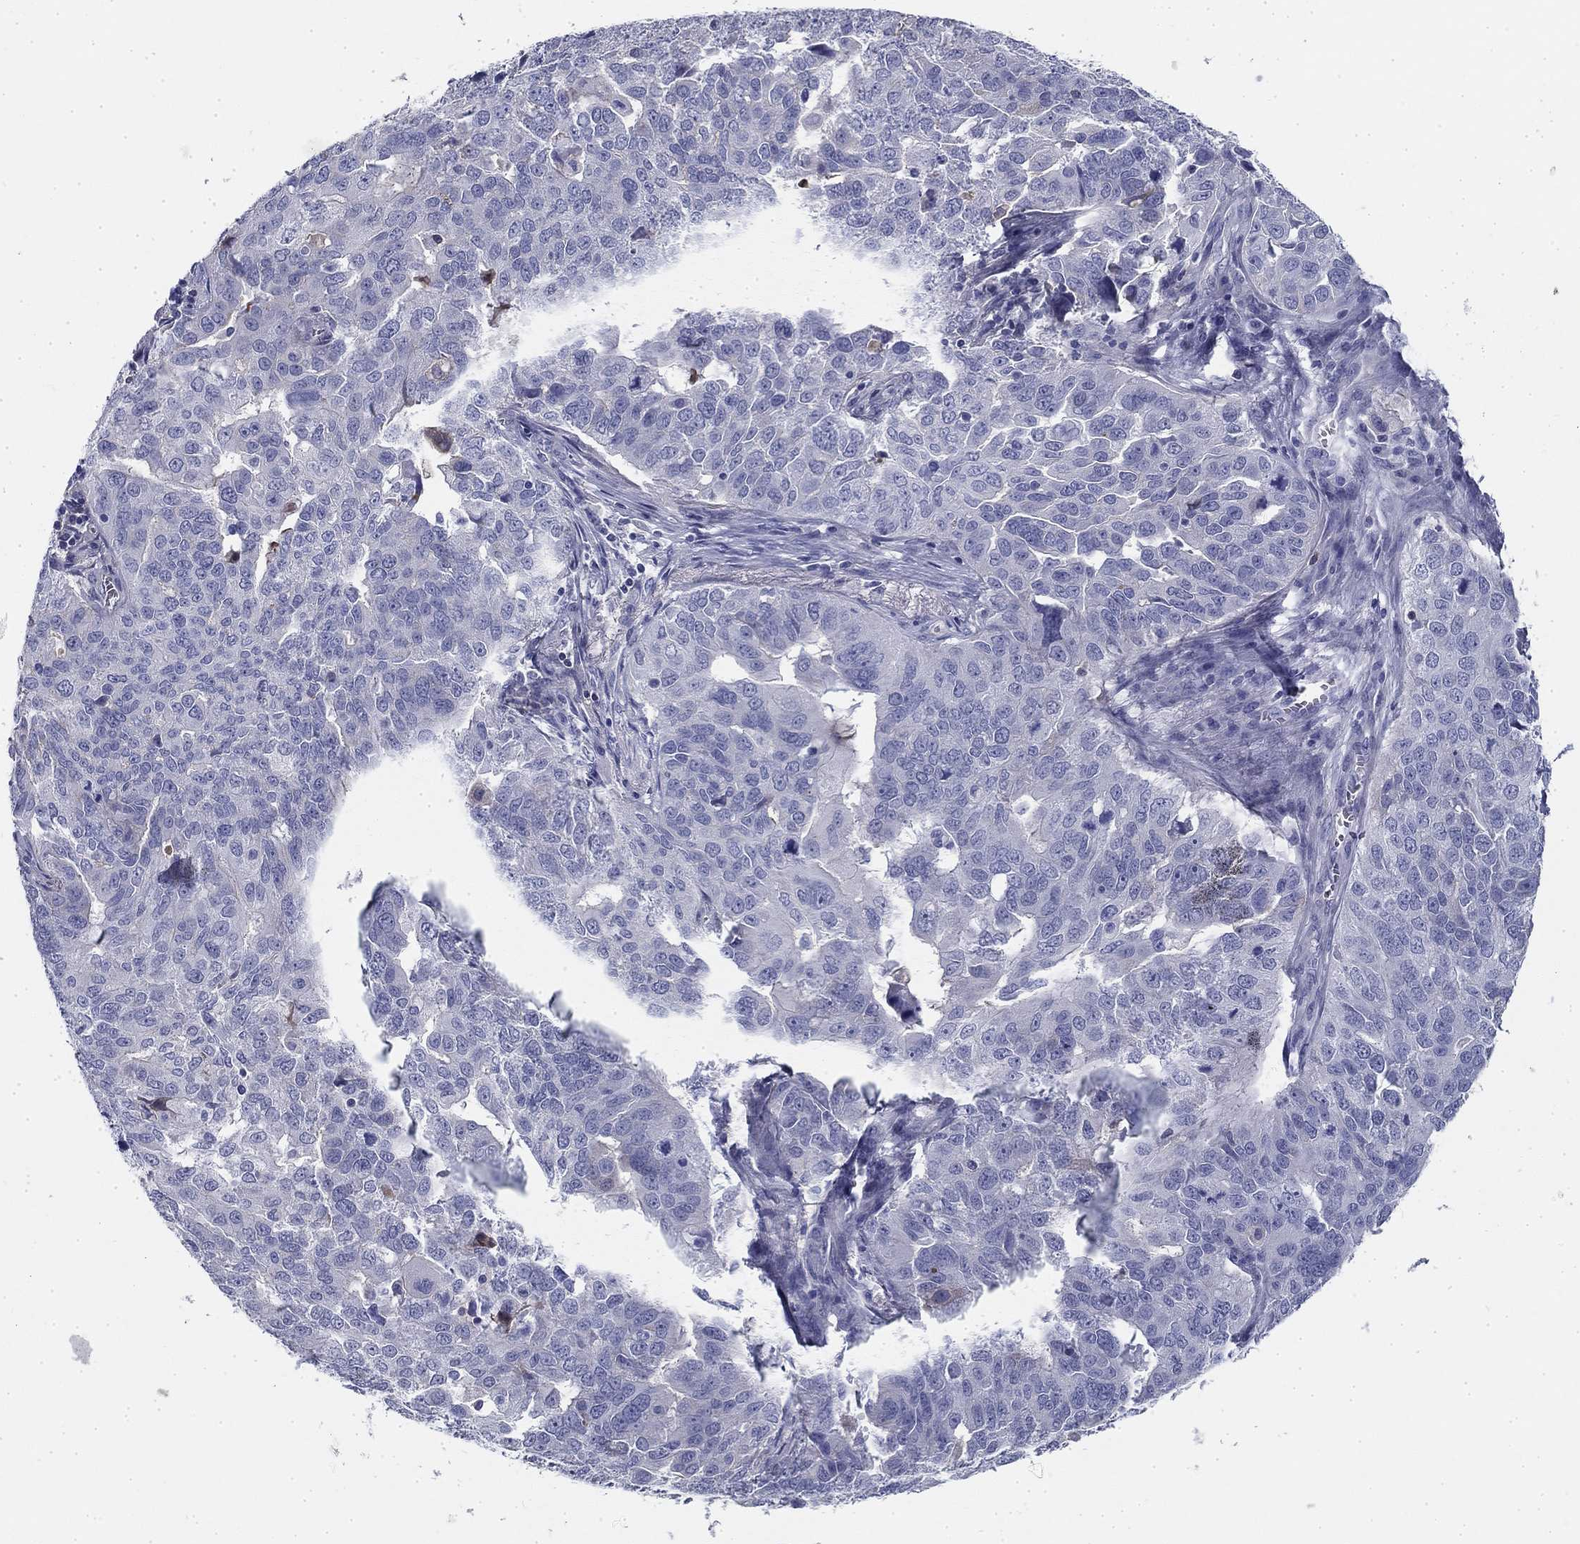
{"staining": {"intensity": "negative", "quantity": "none", "location": "none"}, "tissue": "ovarian cancer", "cell_type": "Tumor cells", "image_type": "cancer", "snomed": [{"axis": "morphology", "description": "Carcinoma, endometroid"}, {"axis": "topography", "description": "Soft tissue"}, {"axis": "topography", "description": "Ovary"}], "caption": "The photomicrograph shows no staining of tumor cells in ovarian endometroid carcinoma.", "gene": "CPLX4", "patient": {"sex": "female", "age": 52}}